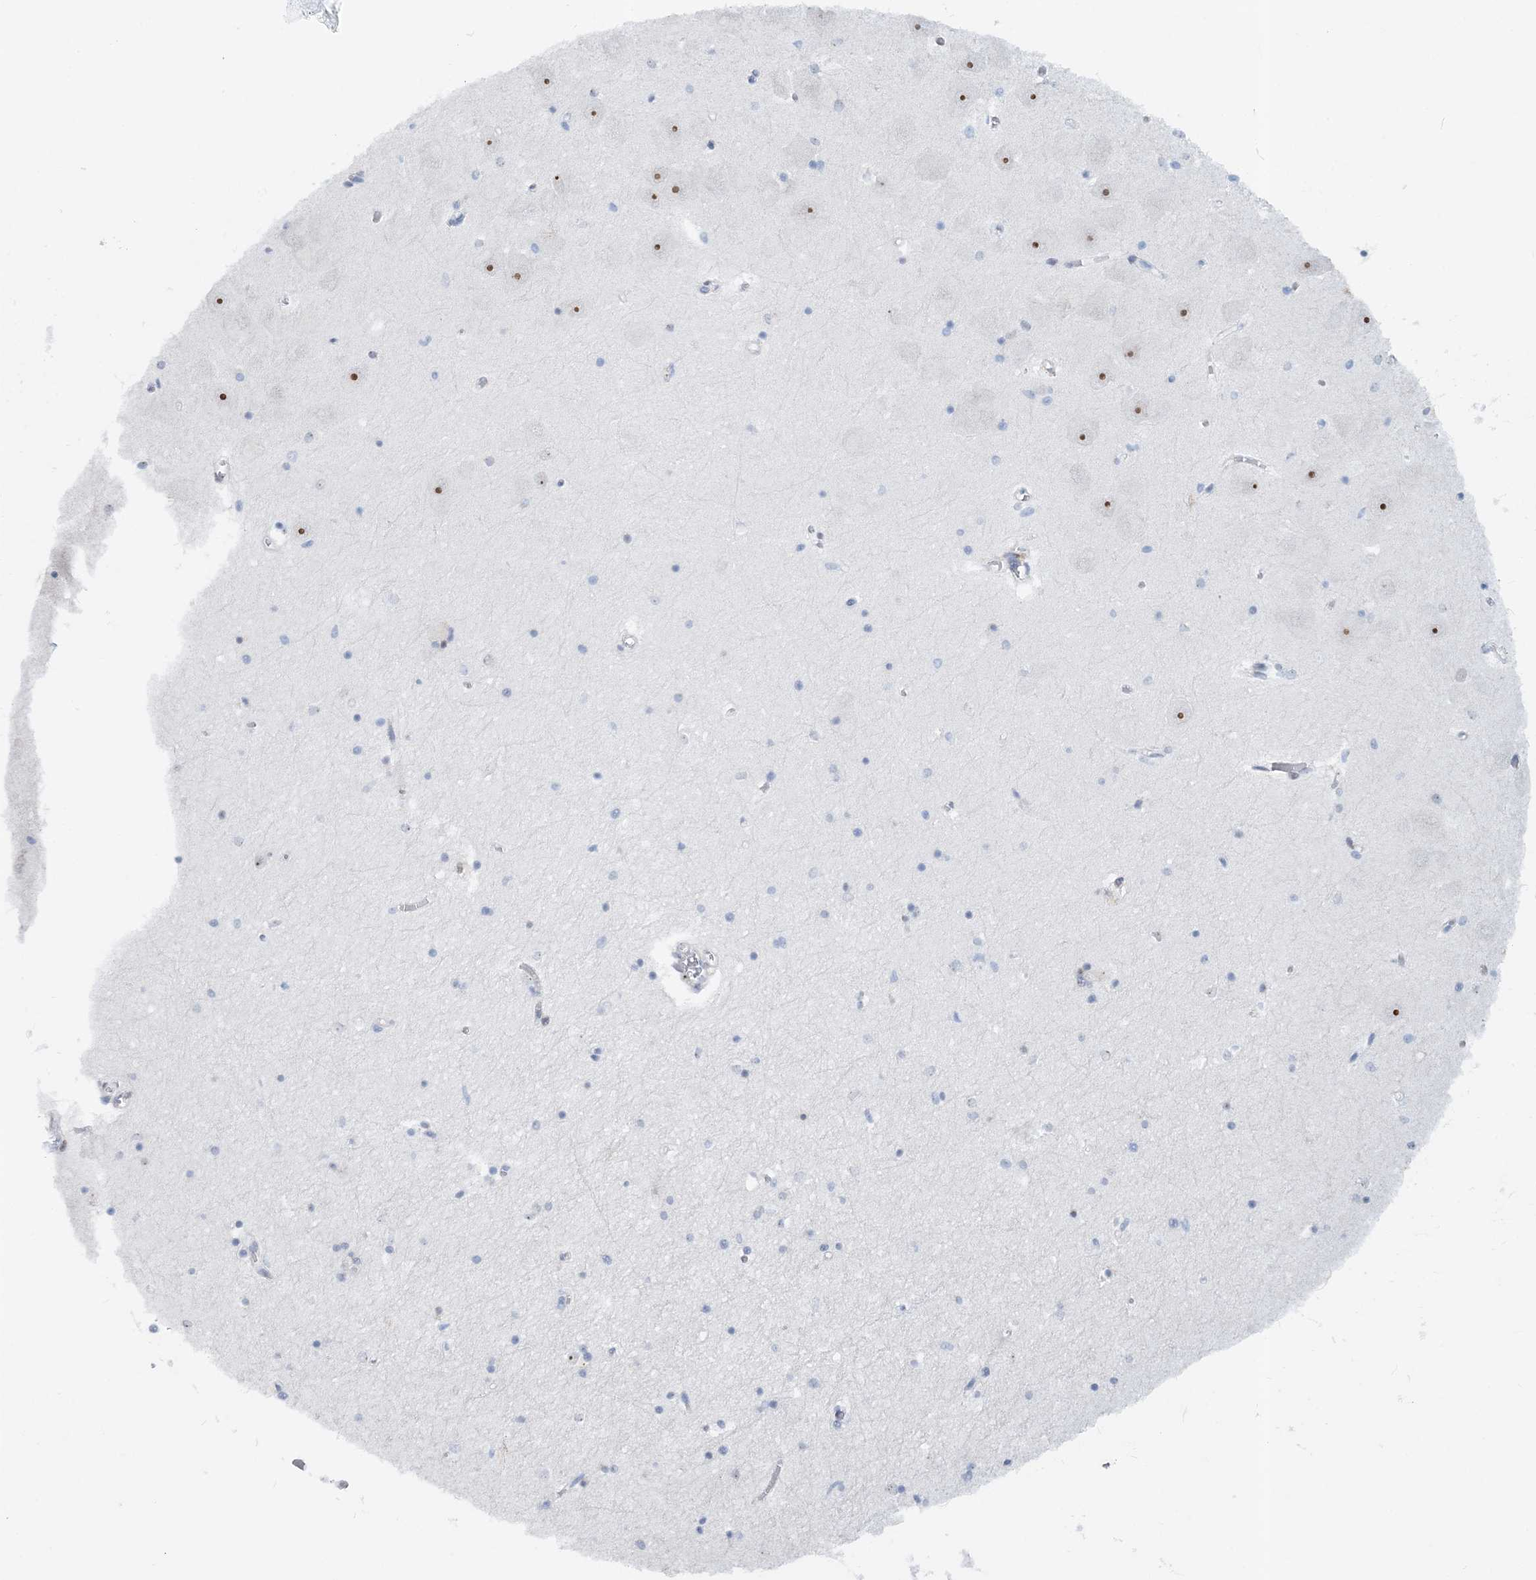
{"staining": {"intensity": "weak", "quantity": "25%-75%", "location": "nuclear"}, "tissue": "hippocampus", "cell_type": "Glial cells", "image_type": "normal", "snomed": [{"axis": "morphology", "description": "Normal tissue, NOS"}, {"axis": "topography", "description": "Hippocampus"}], "caption": "Protein expression analysis of normal hippocampus exhibits weak nuclear staining in approximately 25%-75% of glial cells. The staining was performed using DAB (3,3'-diaminobenzidine), with brown indicating positive protein expression. Nuclei are stained blue with hematoxylin.", "gene": "ASCL4", "patient": {"sex": "male", "age": 70}}